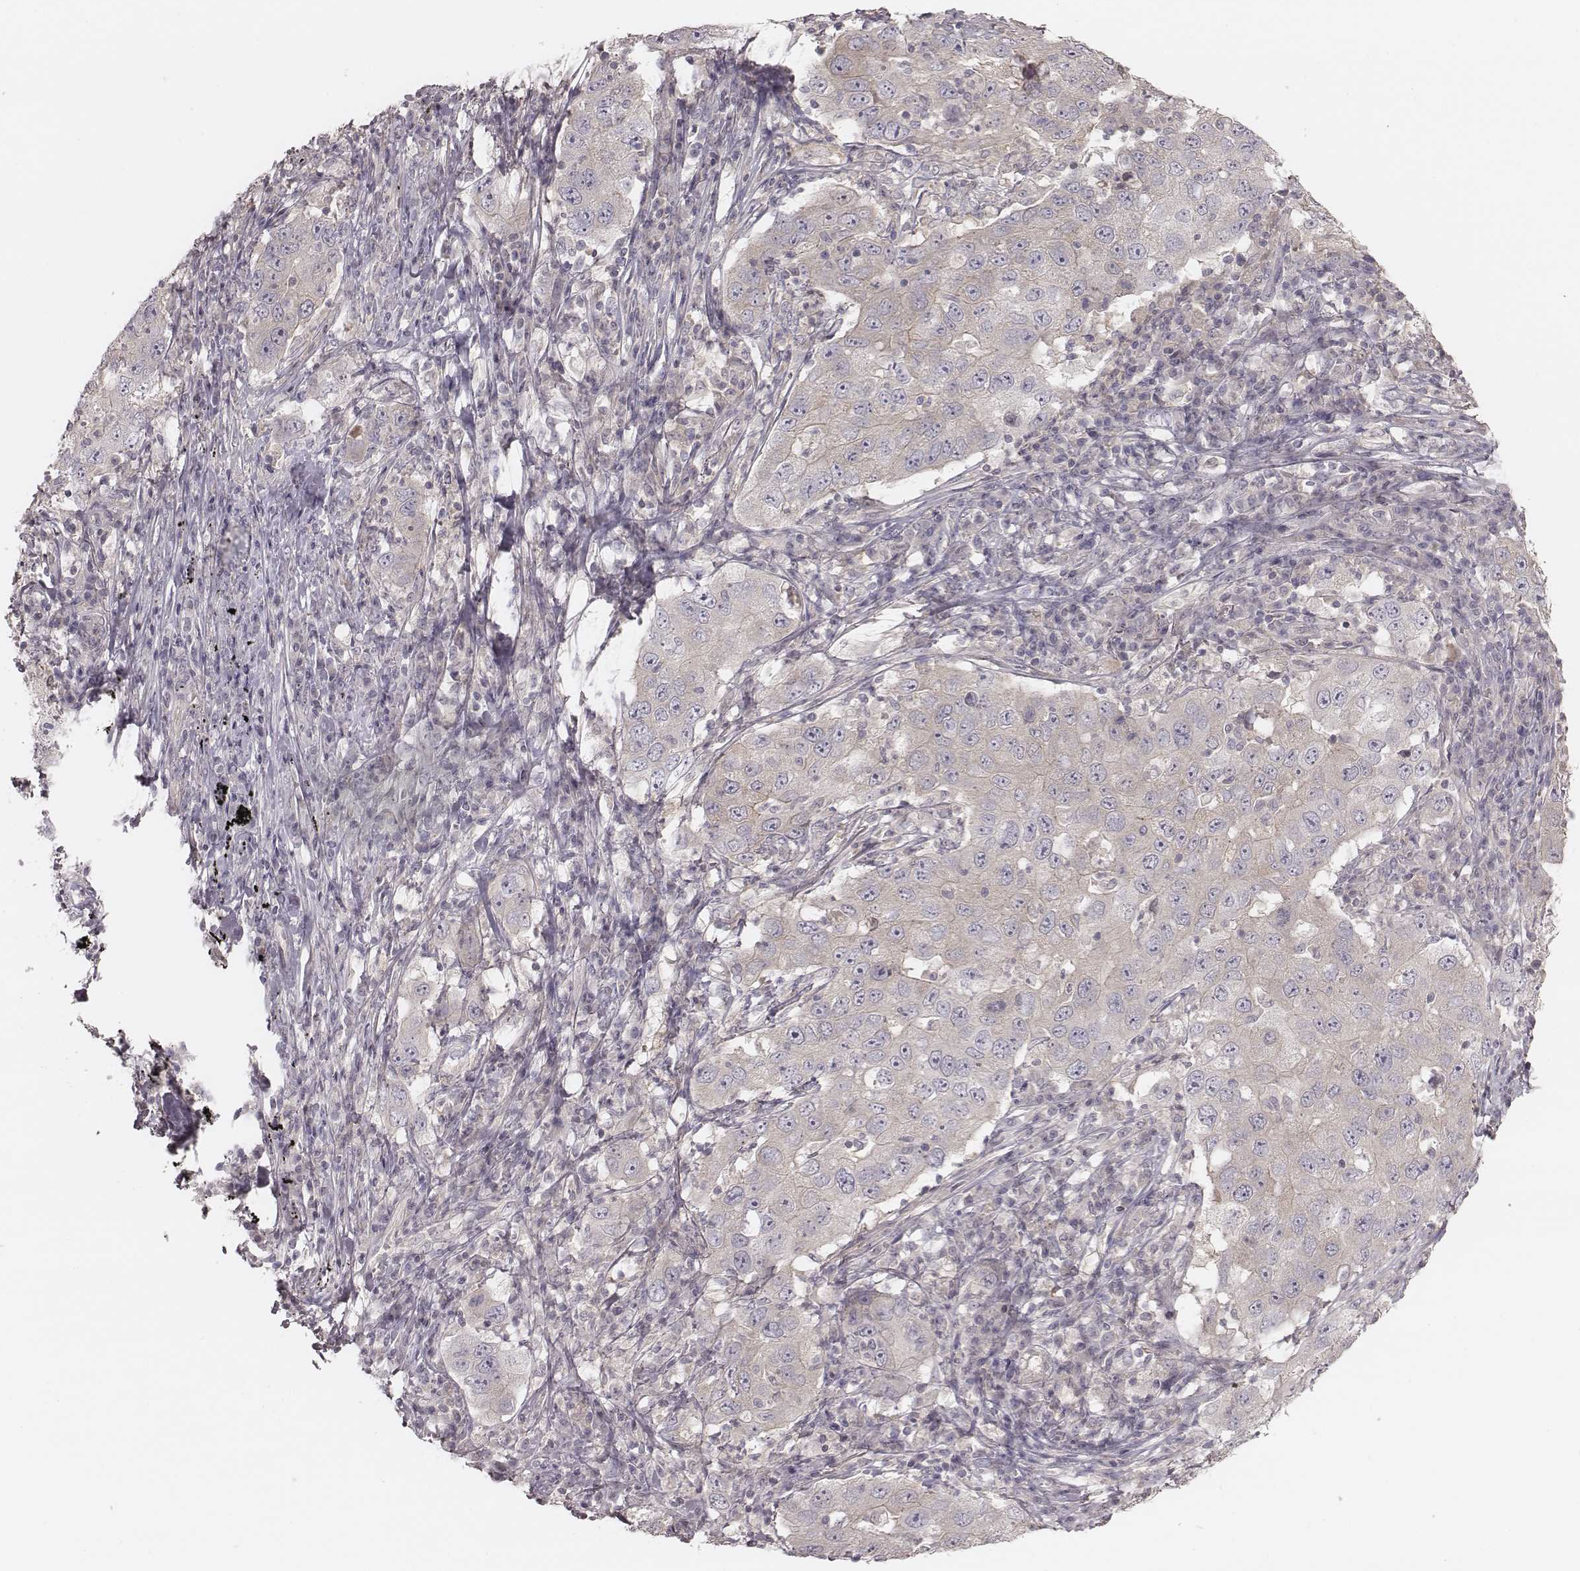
{"staining": {"intensity": "weak", "quantity": "<25%", "location": "cytoplasmic/membranous"}, "tissue": "lung cancer", "cell_type": "Tumor cells", "image_type": "cancer", "snomed": [{"axis": "morphology", "description": "Adenocarcinoma, NOS"}, {"axis": "topography", "description": "Lung"}], "caption": "Immunohistochemical staining of human adenocarcinoma (lung) shows no significant staining in tumor cells.", "gene": "TDRD5", "patient": {"sex": "male", "age": 73}}